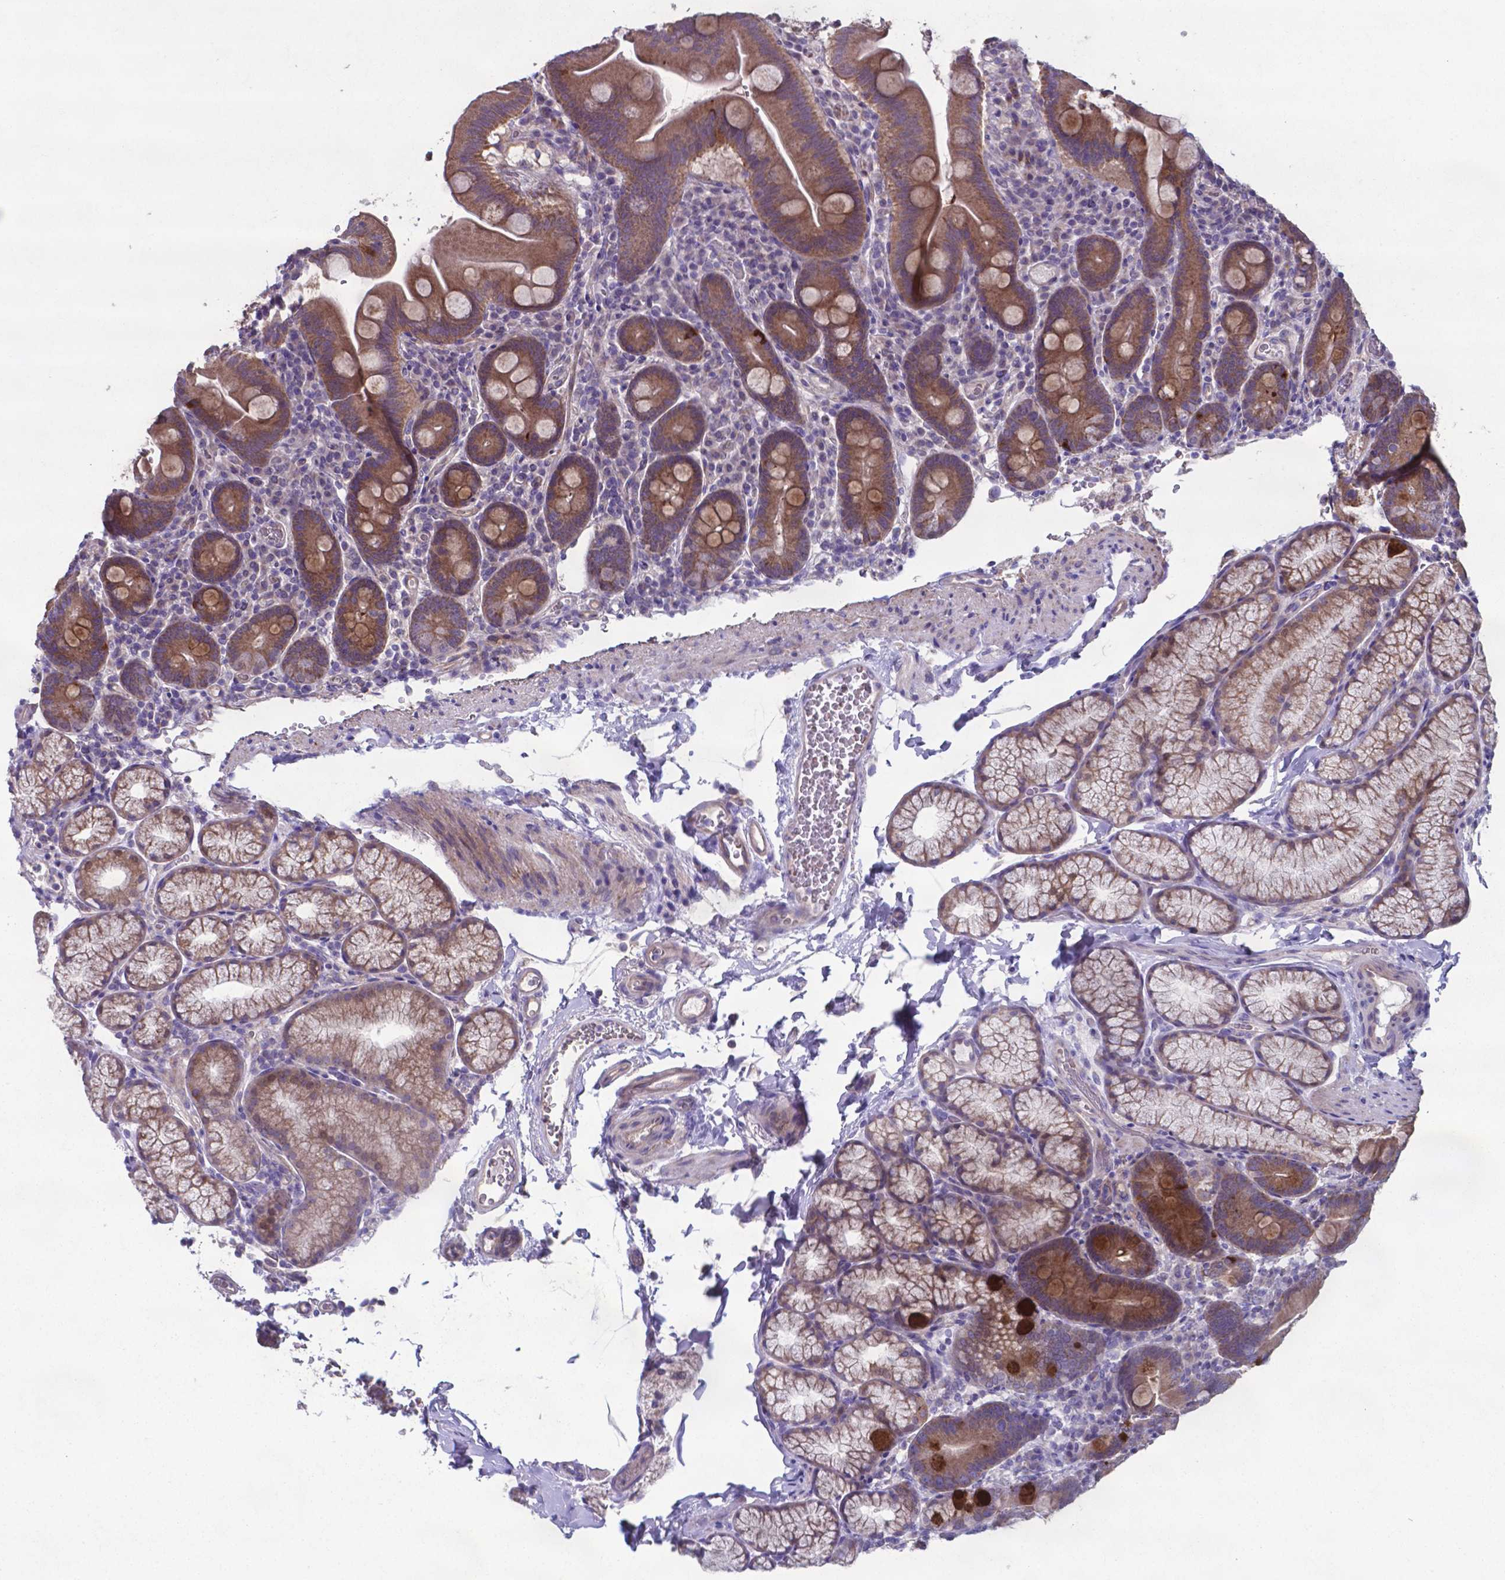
{"staining": {"intensity": "weak", "quantity": ">75%", "location": "cytoplasmic/membranous"}, "tissue": "duodenum", "cell_type": "Glandular cells", "image_type": "normal", "snomed": [{"axis": "morphology", "description": "Normal tissue, NOS"}, {"axis": "topography", "description": "Duodenum"}], "caption": "The histopathology image exhibits staining of unremarkable duodenum, revealing weak cytoplasmic/membranous protein expression (brown color) within glandular cells. (DAB = brown stain, brightfield microscopy at high magnification).", "gene": "TYRO3", "patient": {"sex": "male", "age": 59}}